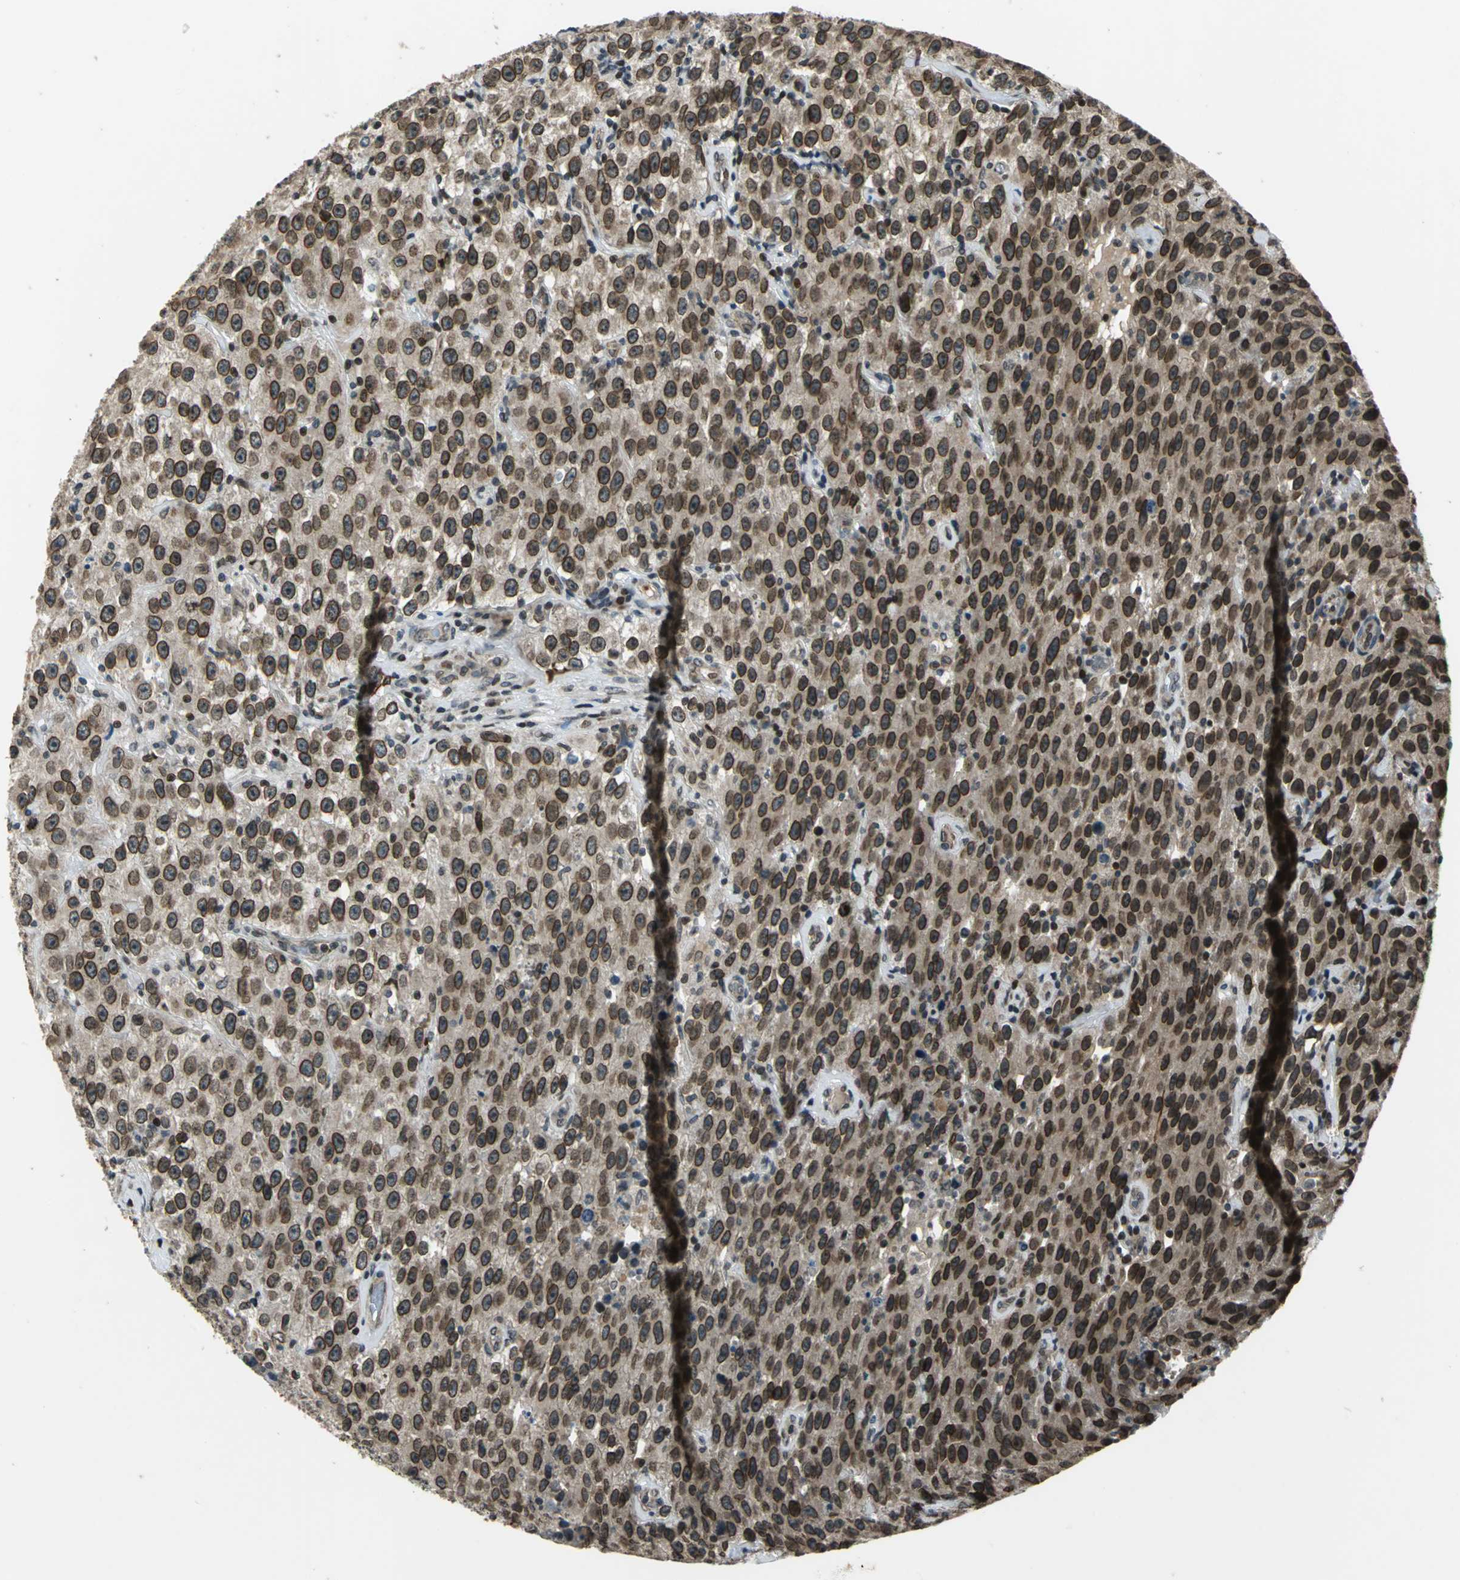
{"staining": {"intensity": "strong", "quantity": ">75%", "location": "cytoplasmic/membranous,nuclear"}, "tissue": "testis cancer", "cell_type": "Tumor cells", "image_type": "cancer", "snomed": [{"axis": "morphology", "description": "Seminoma, NOS"}, {"axis": "topography", "description": "Testis"}], "caption": "Immunohistochemistry (DAB) staining of human testis seminoma reveals strong cytoplasmic/membranous and nuclear protein positivity in approximately >75% of tumor cells.", "gene": "BRIP1", "patient": {"sex": "male", "age": 52}}